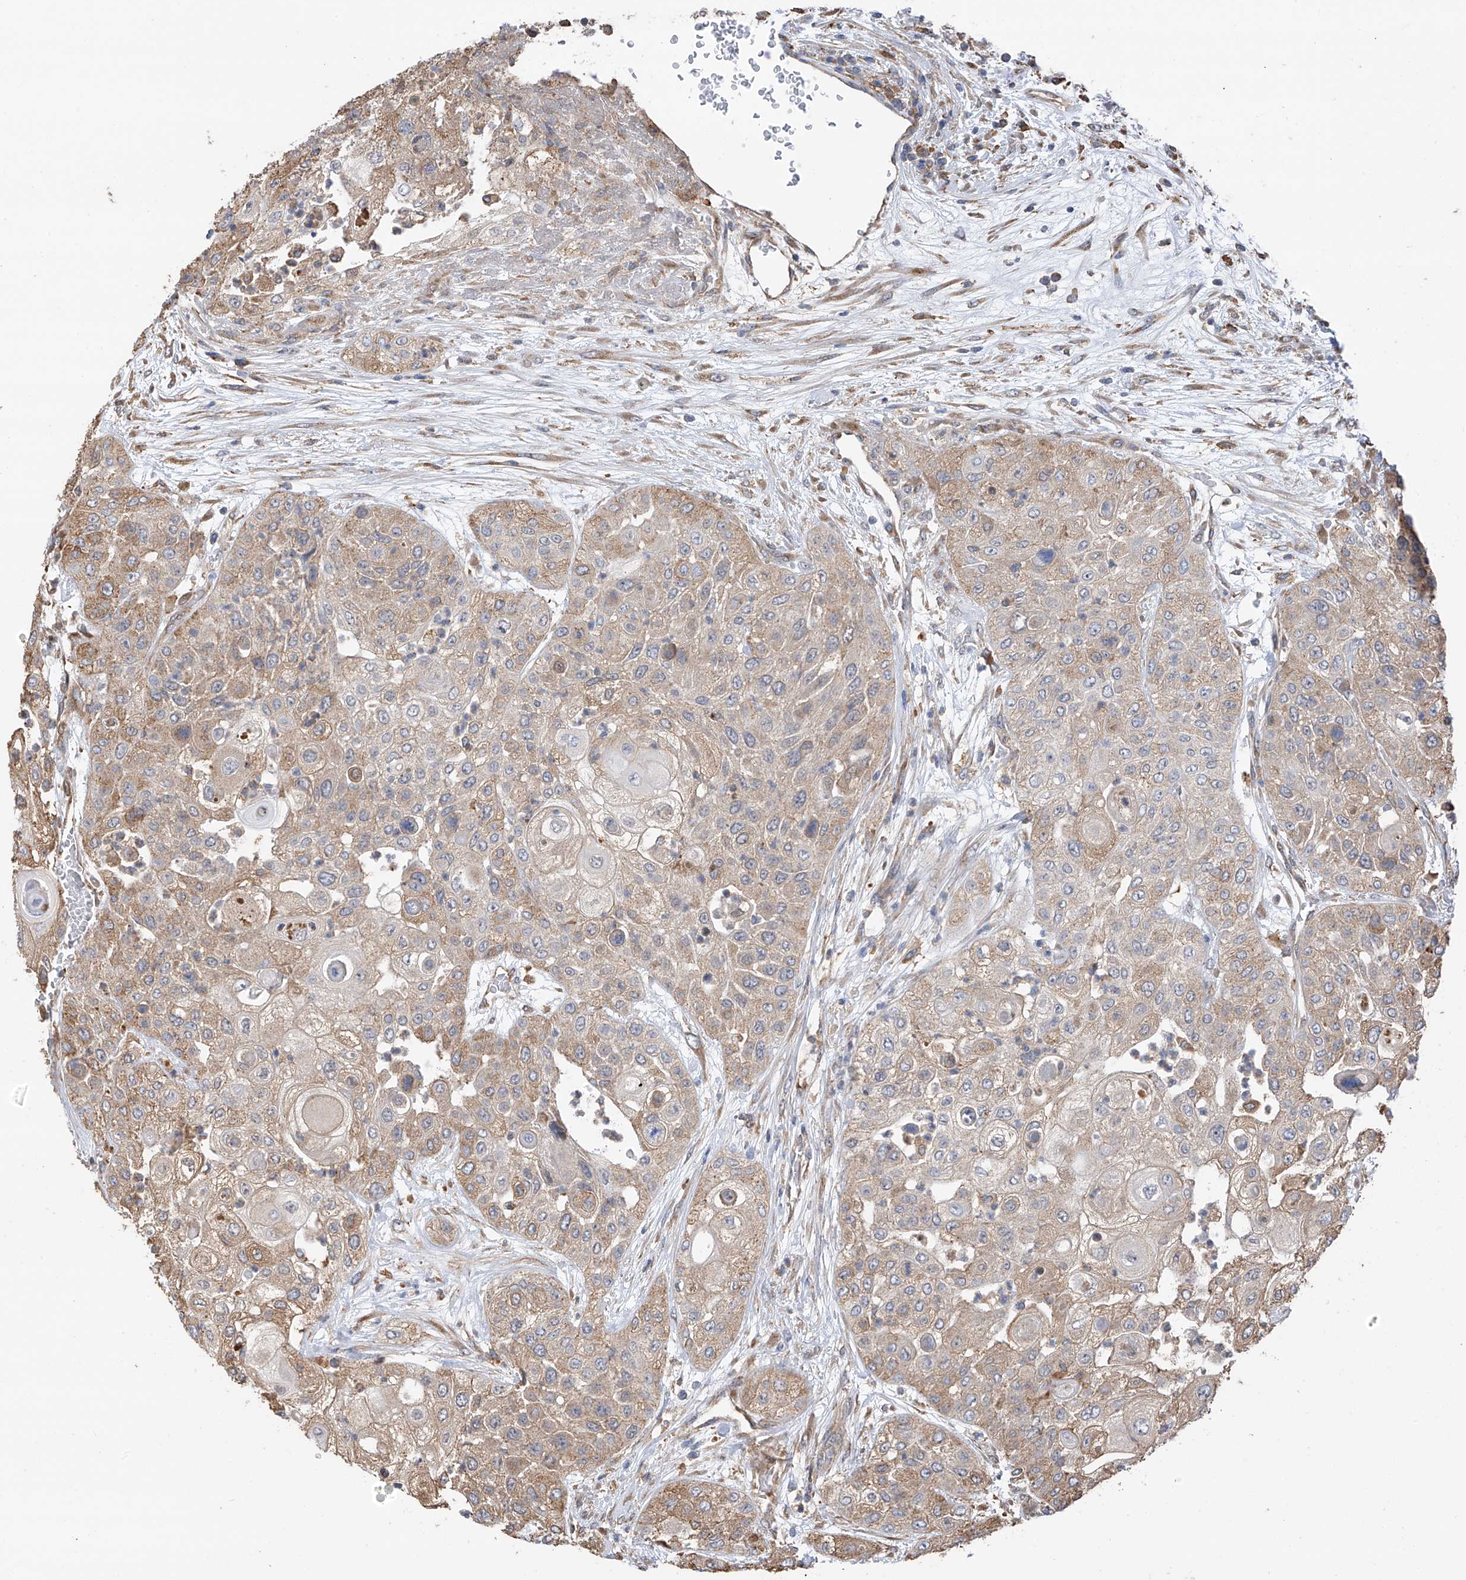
{"staining": {"intensity": "weak", "quantity": "25%-75%", "location": "cytoplasmic/membranous"}, "tissue": "urothelial cancer", "cell_type": "Tumor cells", "image_type": "cancer", "snomed": [{"axis": "morphology", "description": "Urothelial carcinoma, High grade"}, {"axis": "topography", "description": "Urinary bladder"}], "caption": "A low amount of weak cytoplasmic/membranous staining is appreciated in approximately 25%-75% of tumor cells in high-grade urothelial carcinoma tissue.", "gene": "ZNF189", "patient": {"sex": "female", "age": 79}}